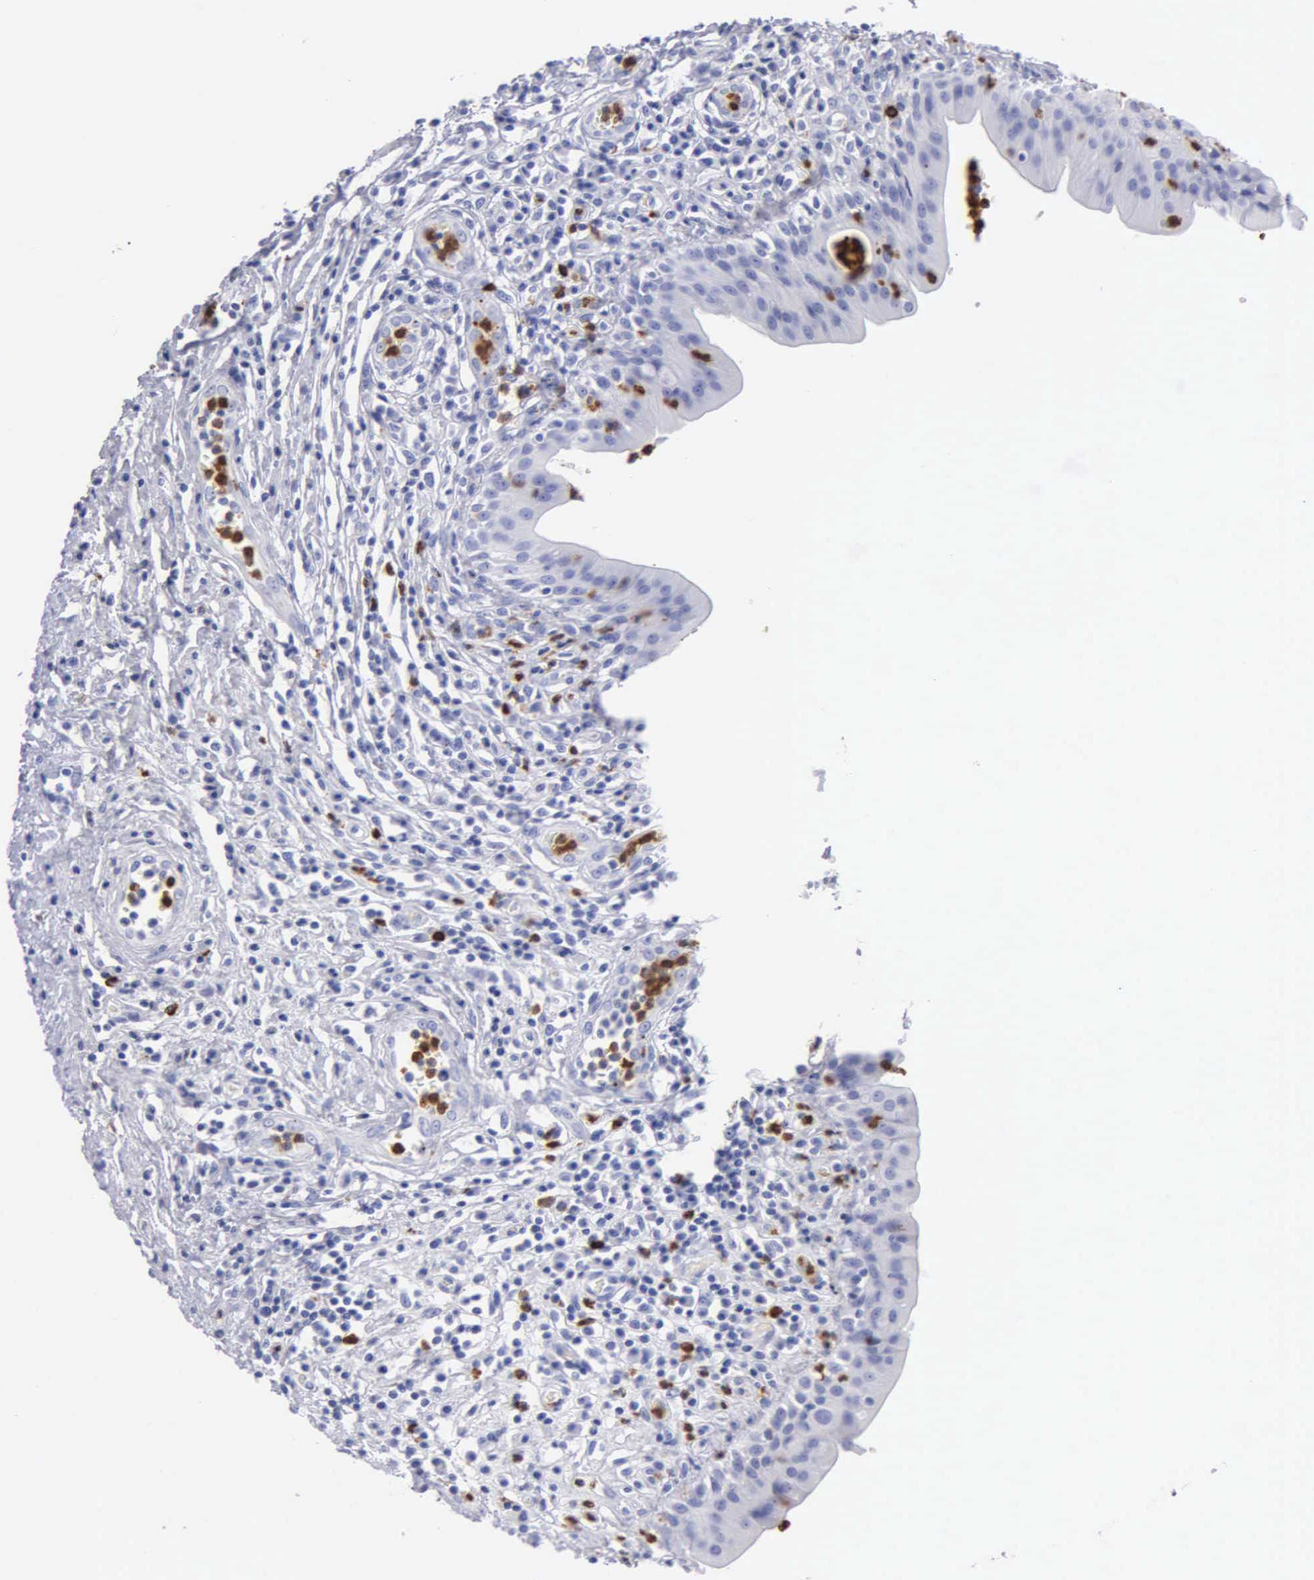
{"staining": {"intensity": "negative", "quantity": "none", "location": "none"}, "tissue": "urinary bladder", "cell_type": "Urothelial cells", "image_type": "normal", "snomed": [{"axis": "morphology", "description": "Normal tissue, NOS"}, {"axis": "topography", "description": "Urinary bladder"}], "caption": "Immunohistochemical staining of unremarkable human urinary bladder shows no significant positivity in urothelial cells.", "gene": "CTSG", "patient": {"sex": "female", "age": 85}}